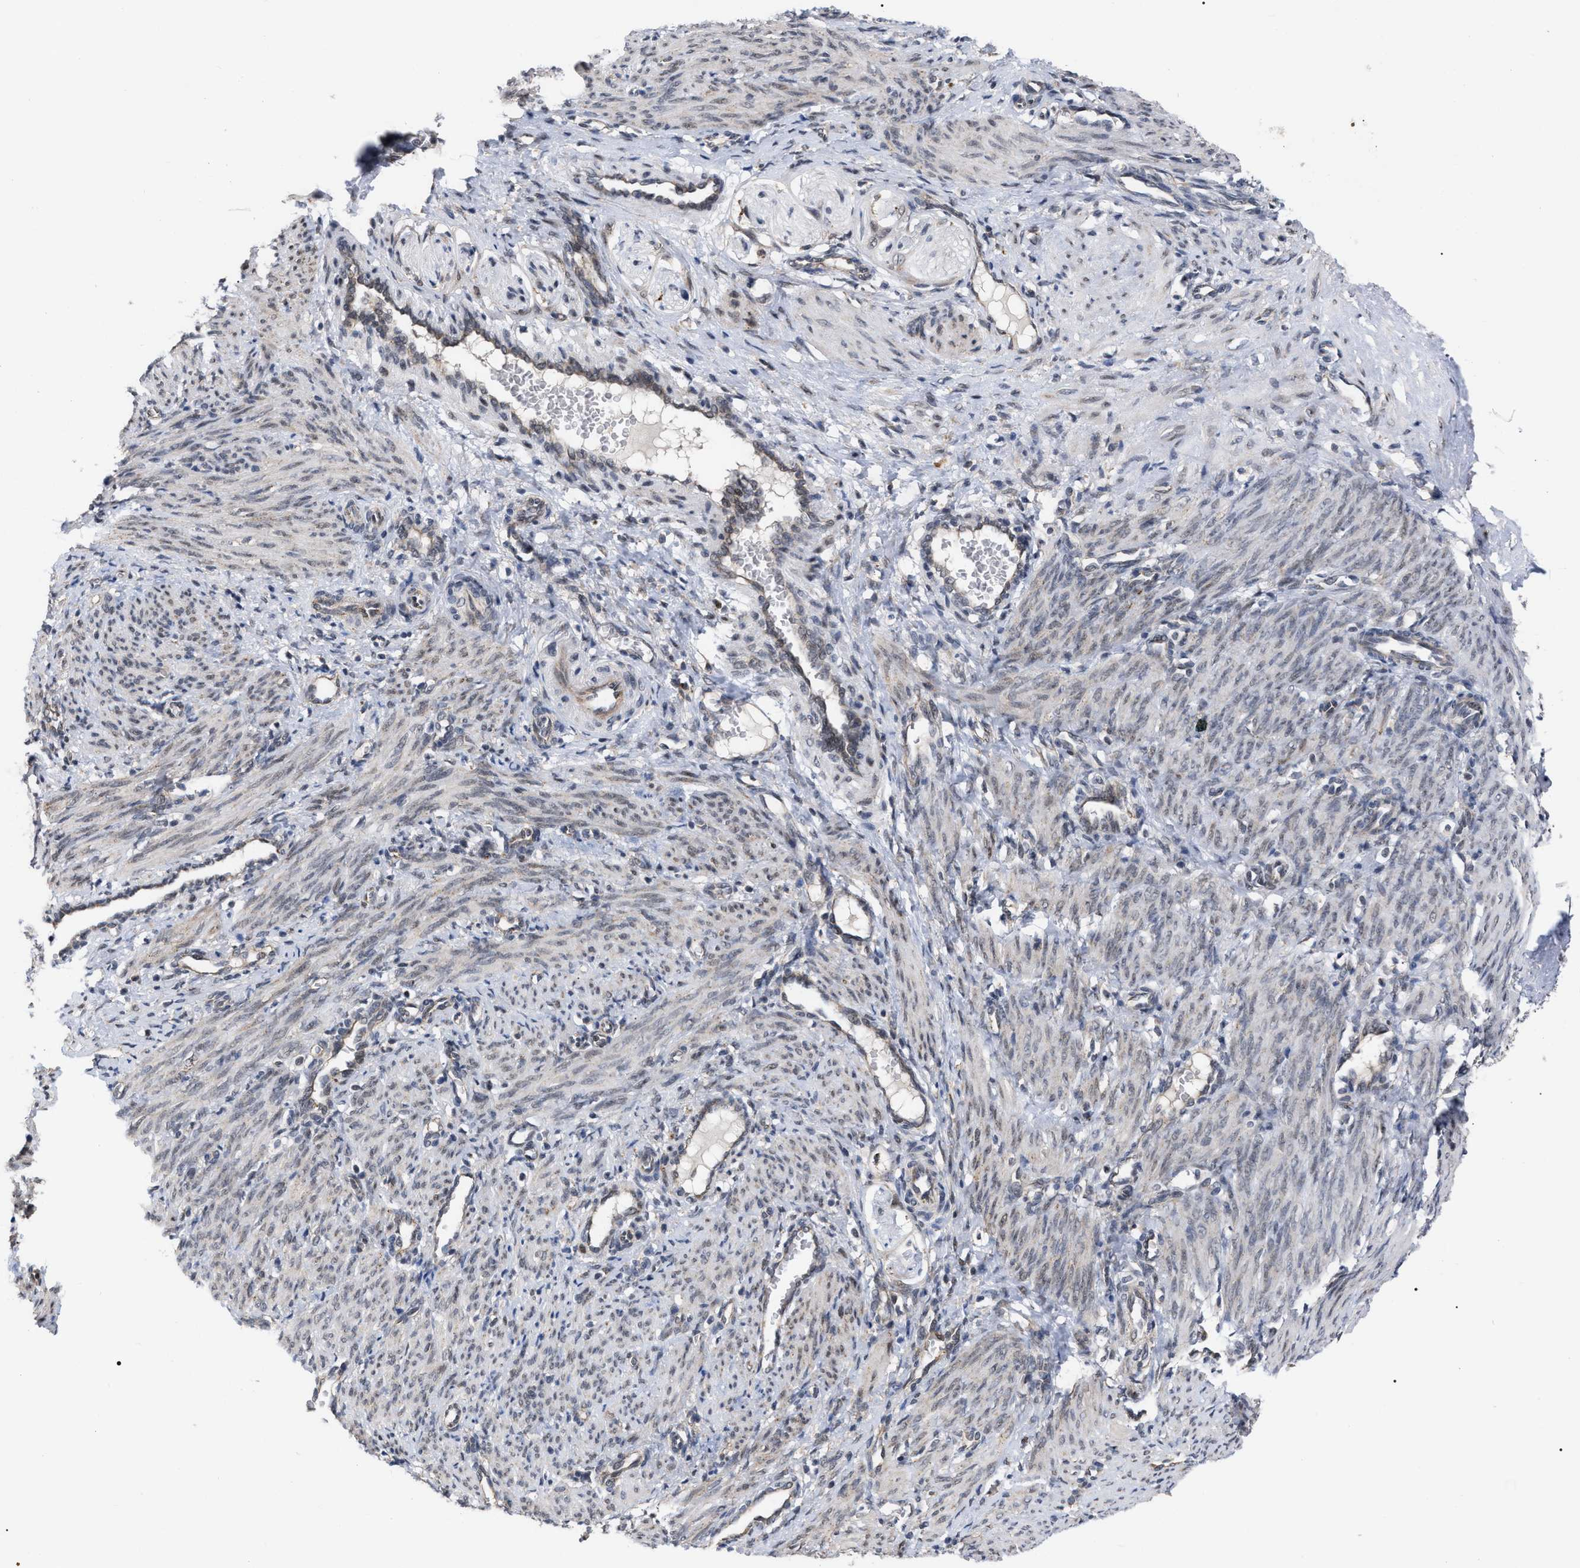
{"staining": {"intensity": "weak", "quantity": "<25%", "location": "nuclear"}, "tissue": "smooth muscle", "cell_type": "Smooth muscle cells", "image_type": "normal", "snomed": [{"axis": "morphology", "description": "Normal tissue, NOS"}, {"axis": "topography", "description": "Endometrium"}], "caption": "The micrograph reveals no significant expression in smooth muscle cells of smooth muscle.", "gene": "UPF1", "patient": {"sex": "female", "age": 33}}